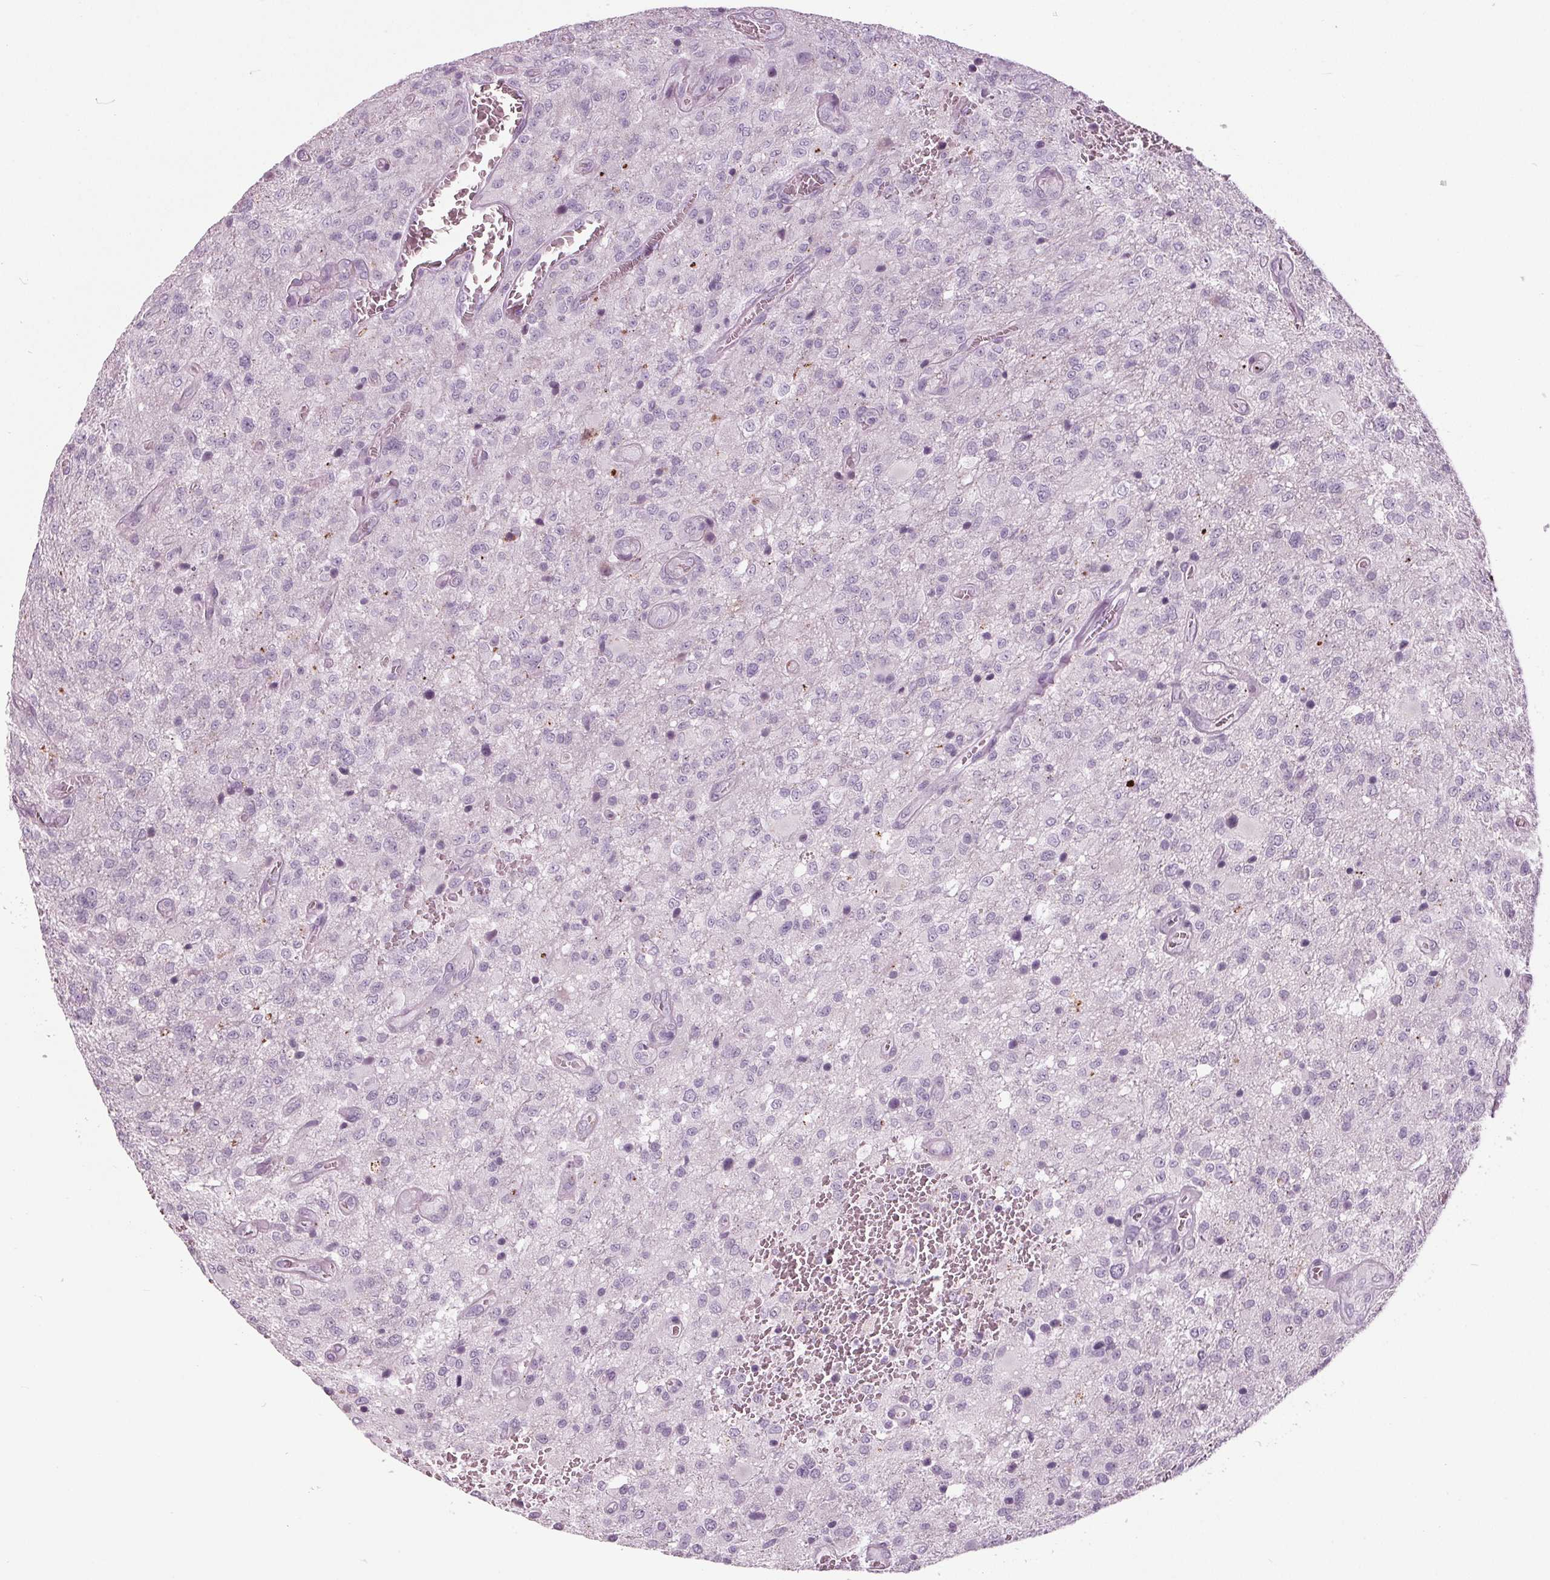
{"staining": {"intensity": "negative", "quantity": "none", "location": "none"}, "tissue": "glioma", "cell_type": "Tumor cells", "image_type": "cancer", "snomed": [{"axis": "morphology", "description": "Glioma, malignant, Low grade"}, {"axis": "topography", "description": "Brain"}], "caption": "IHC of human malignant low-grade glioma demonstrates no expression in tumor cells.", "gene": "CYP3A43", "patient": {"sex": "male", "age": 66}}